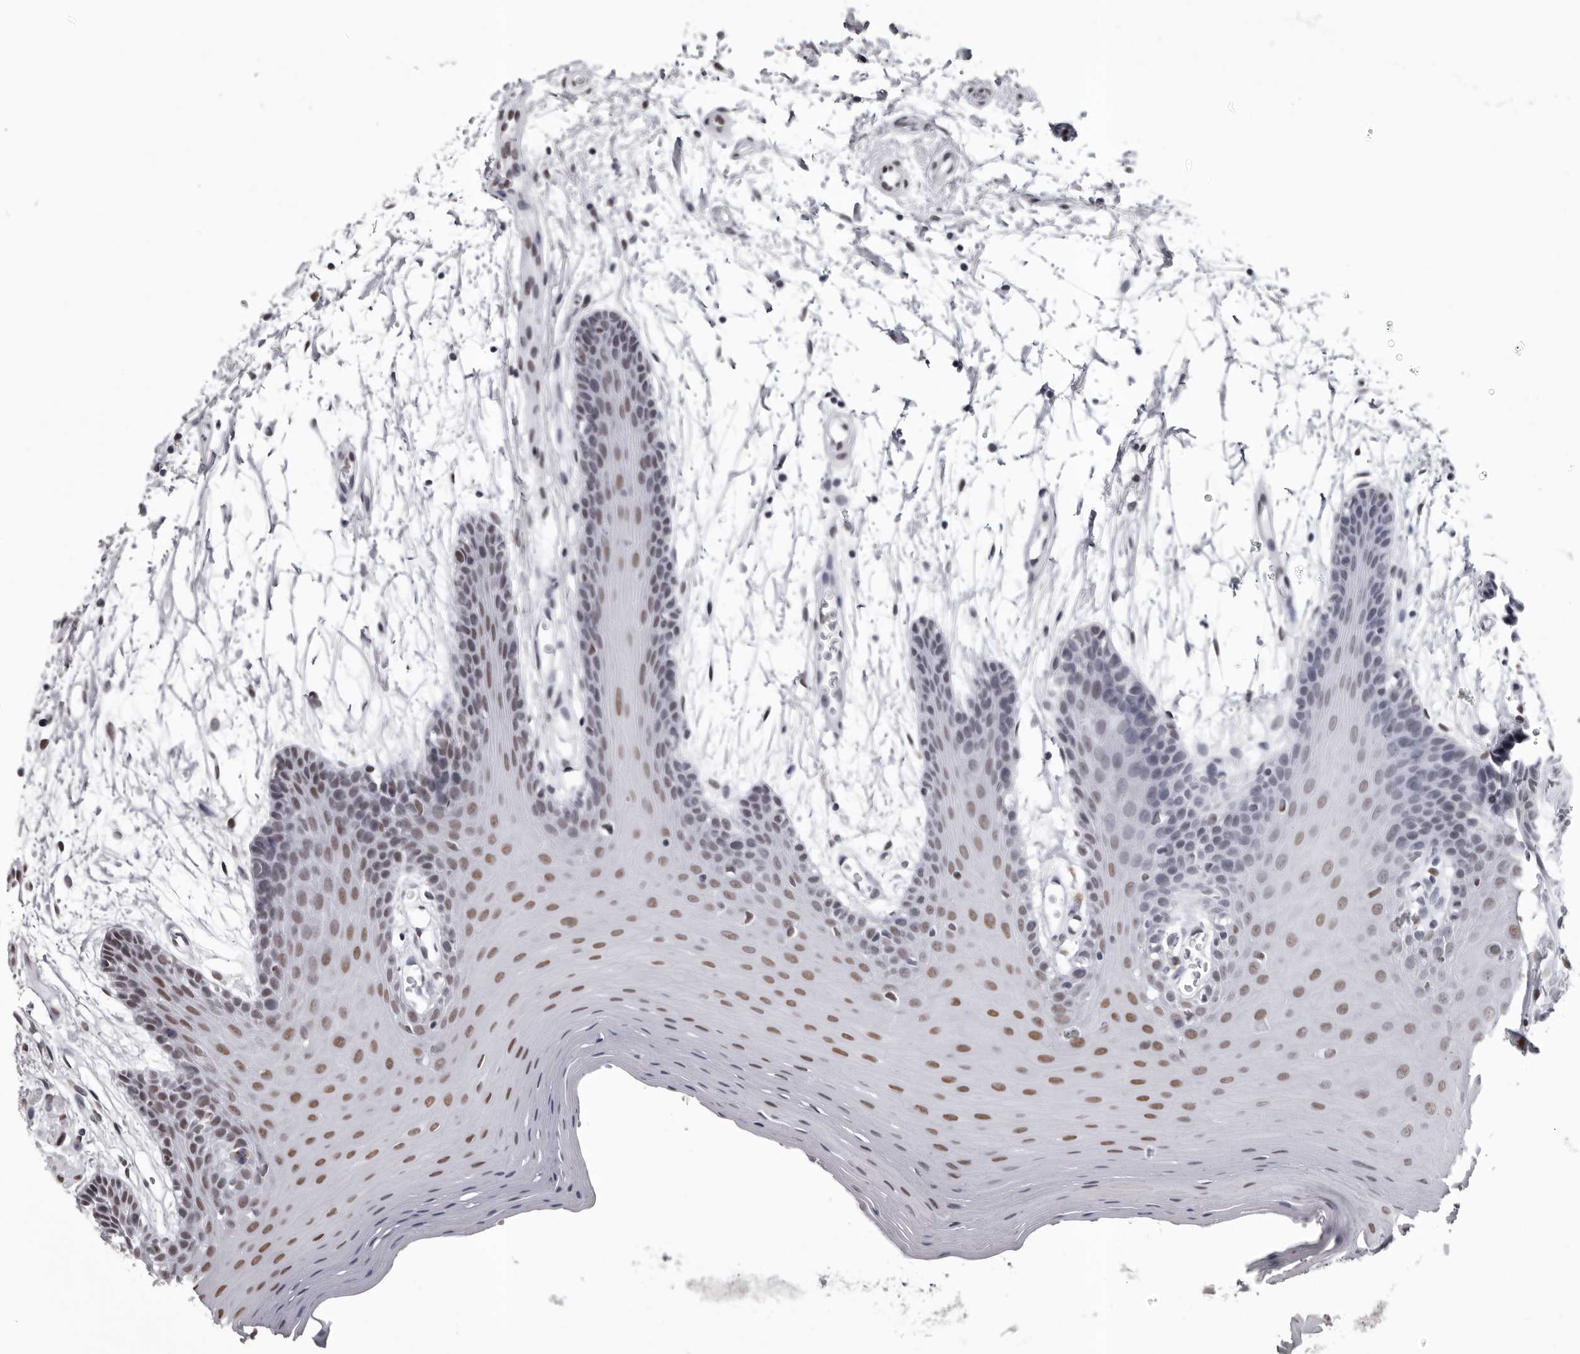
{"staining": {"intensity": "moderate", "quantity": "25%-75%", "location": "nuclear"}, "tissue": "oral mucosa", "cell_type": "Squamous epithelial cells", "image_type": "normal", "snomed": [{"axis": "morphology", "description": "Normal tissue, NOS"}, {"axis": "morphology", "description": "Squamous cell carcinoma, NOS"}, {"axis": "topography", "description": "Skeletal muscle"}, {"axis": "topography", "description": "Oral tissue"}, {"axis": "topography", "description": "Salivary gland"}, {"axis": "topography", "description": "Head-Neck"}], "caption": "Immunohistochemistry (IHC) histopathology image of benign oral mucosa: human oral mucosa stained using IHC exhibits medium levels of moderate protein expression localized specifically in the nuclear of squamous epithelial cells, appearing as a nuclear brown color.", "gene": "NUMA1", "patient": {"sex": "male", "age": 54}}